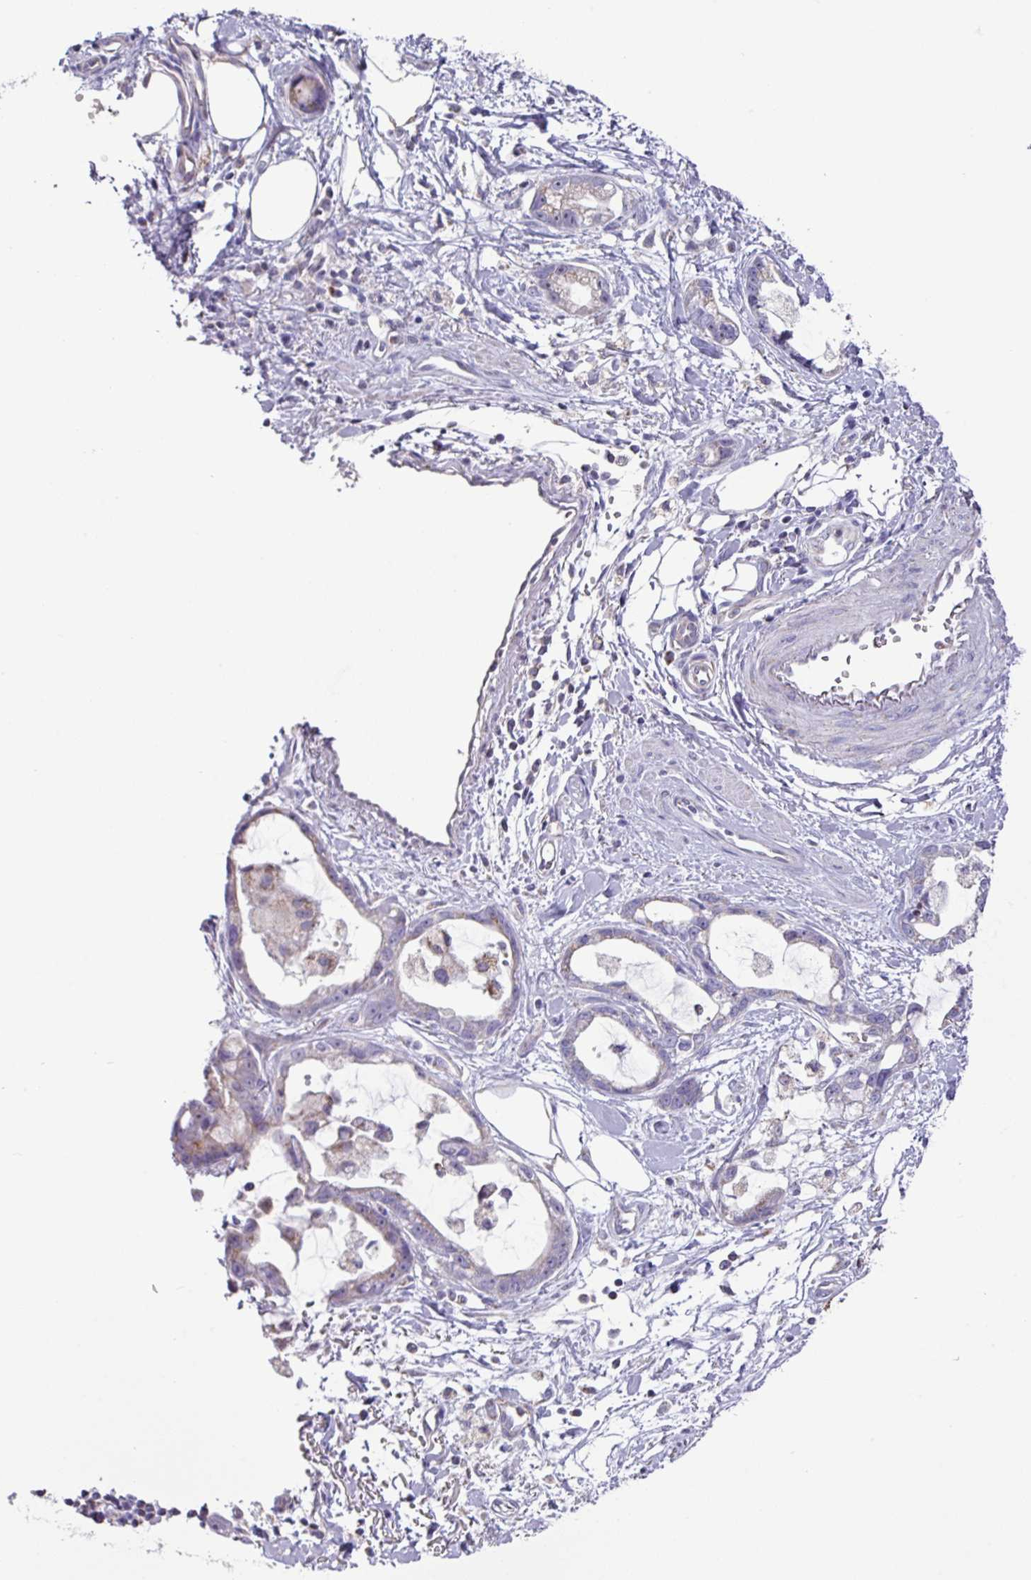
{"staining": {"intensity": "weak", "quantity": "<25%", "location": "cytoplasmic/membranous"}, "tissue": "stomach cancer", "cell_type": "Tumor cells", "image_type": "cancer", "snomed": [{"axis": "morphology", "description": "Adenocarcinoma, NOS"}, {"axis": "topography", "description": "Stomach"}], "caption": "DAB (3,3'-diaminobenzidine) immunohistochemical staining of adenocarcinoma (stomach) displays no significant expression in tumor cells.", "gene": "MT-ND4", "patient": {"sex": "male", "age": 55}}